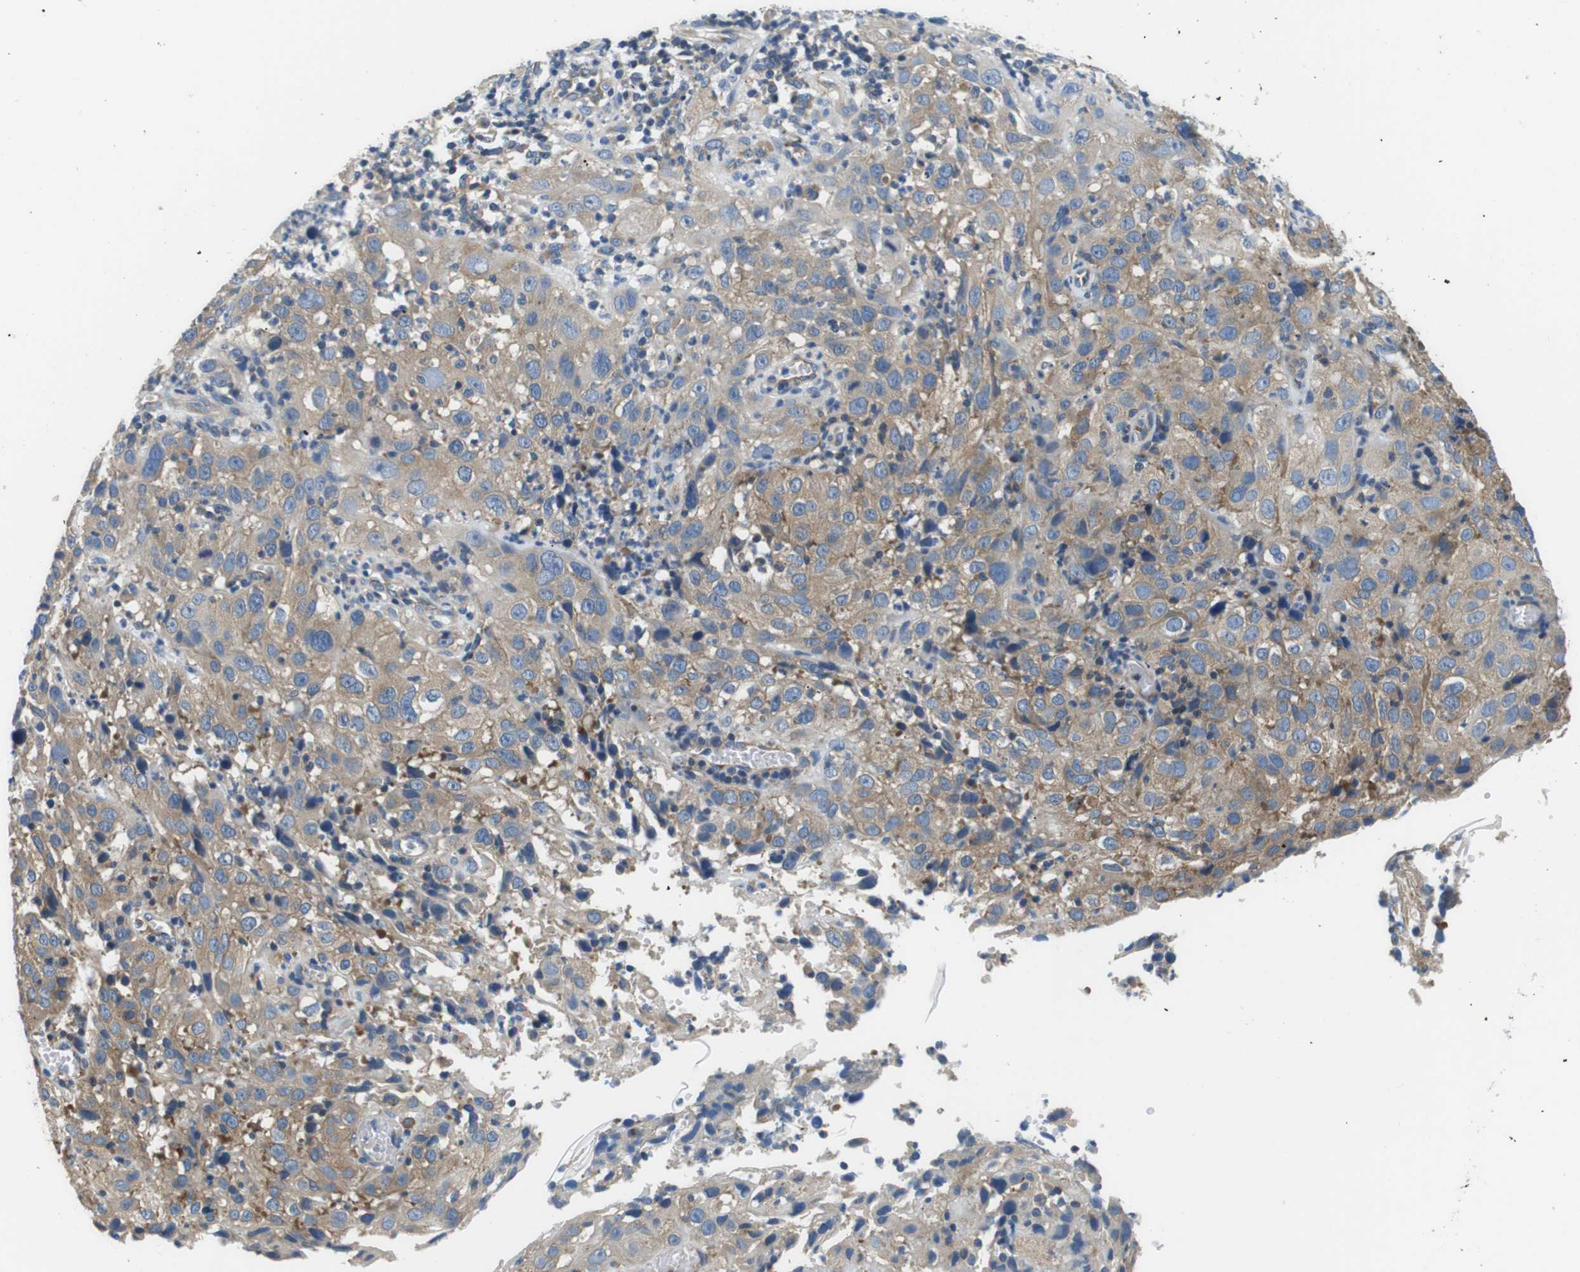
{"staining": {"intensity": "weak", "quantity": ">75%", "location": "cytoplasmic/membranous"}, "tissue": "cervical cancer", "cell_type": "Tumor cells", "image_type": "cancer", "snomed": [{"axis": "morphology", "description": "Squamous cell carcinoma, NOS"}, {"axis": "topography", "description": "Cervix"}], "caption": "Immunohistochemical staining of human squamous cell carcinoma (cervical) reveals low levels of weak cytoplasmic/membranous protein staining in about >75% of tumor cells.", "gene": "DENND4C", "patient": {"sex": "female", "age": 32}}